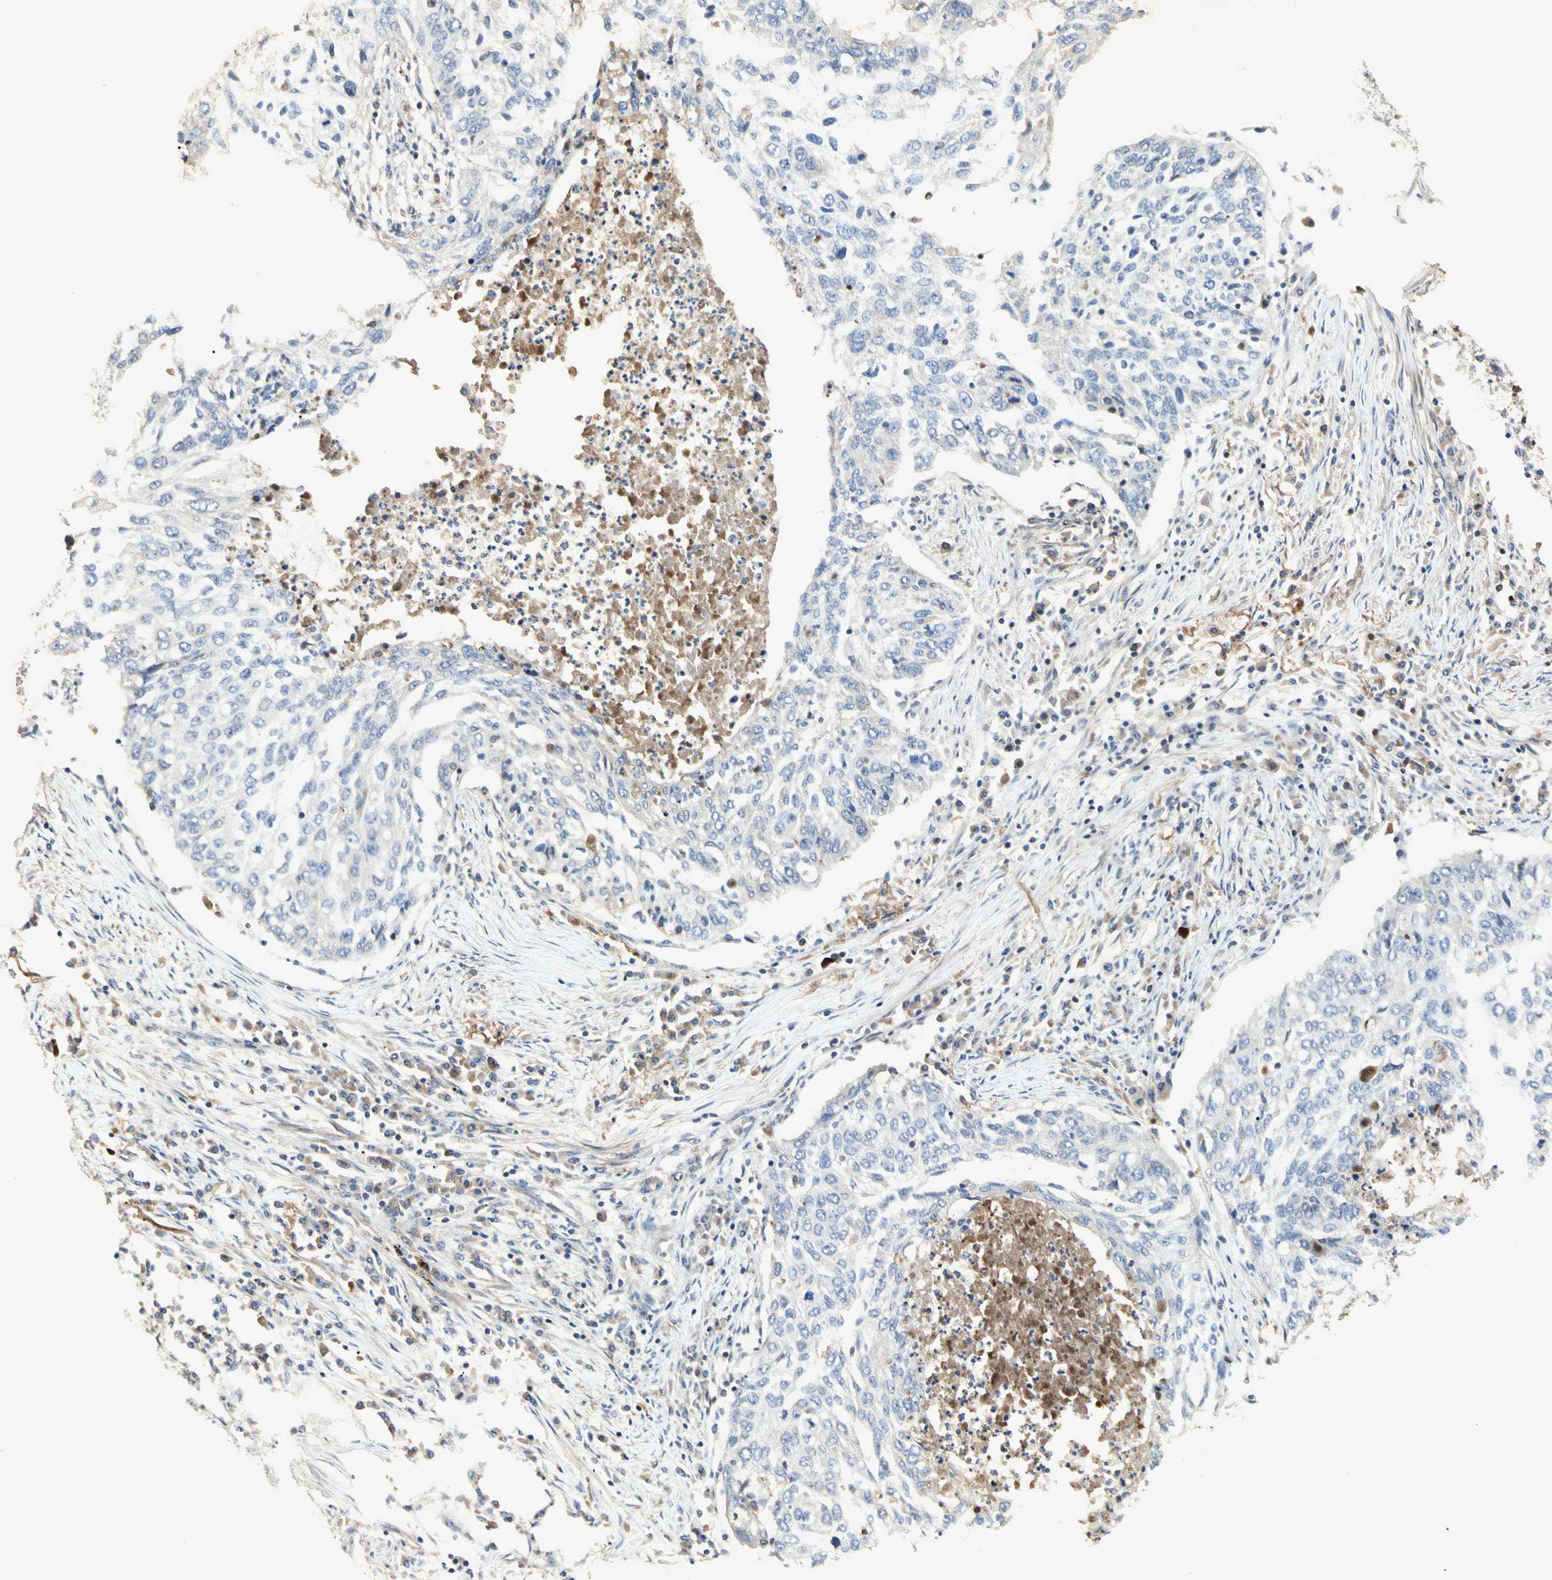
{"staining": {"intensity": "negative", "quantity": "none", "location": "none"}, "tissue": "lung cancer", "cell_type": "Tumor cells", "image_type": "cancer", "snomed": [{"axis": "morphology", "description": "Squamous cell carcinoma, NOS"}, {"axis": "topography", "description": "Lung"}], "caption": "IHC micrograph of neoplastic tissue: squamous cell carcinoma (lung) stained with DAB reveals no significant protein staining in tumor cells. (DAB (3,3'-diaminobenzidine) IHC visualized using brightfield microscopy, high magnification).", "gene": "CRTAC1", "patient": {"sex": "female", "age": 63}}